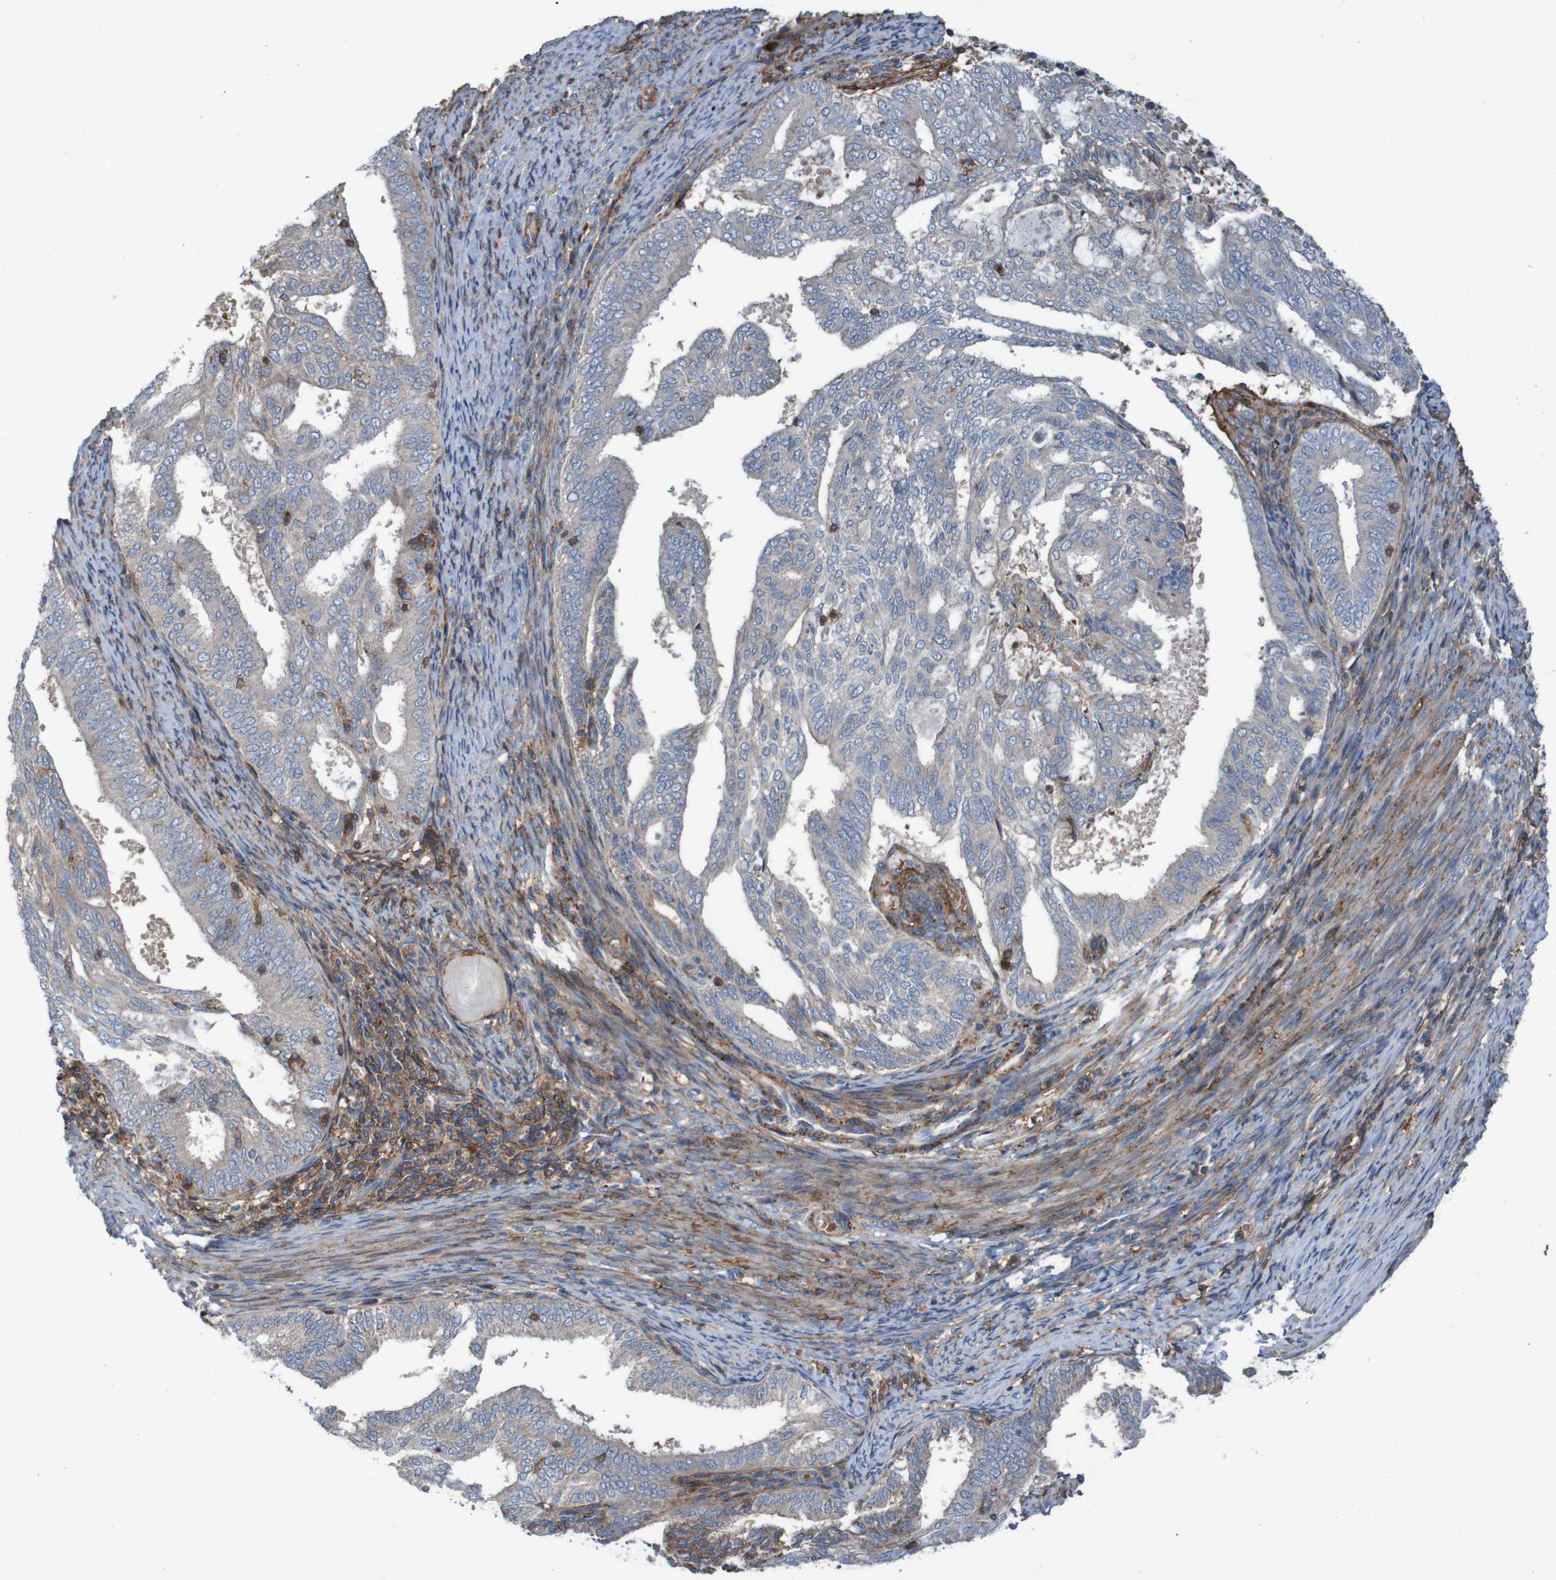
{"staining": {"intensity": "moderate", "quantity": "25%-75%", "location": "cytoplasmic/membranous"}, "tissue": "endometrial cancer", "cell_type": "Tumor cells", "image_type": "cancer", "snomed": [{"axis": "morphology", "description": "Adenocarcinoma, NOS"}, {"axis": "topography", "description": "Endometrium"}], "caption": "Brown immunohistochemical staining in human endometrial cancer shows moderate cytoplasmic/membranous positivity in about 25%-75% of tumor cells. (Stains: DAB (3,3'-diaminobenzidine) in brown, nuclei in blue, Microscopy: brightfield microscopy at high magnification).", "gene": "PDGFB", "patient": {"sex": "female", "age": 58}}